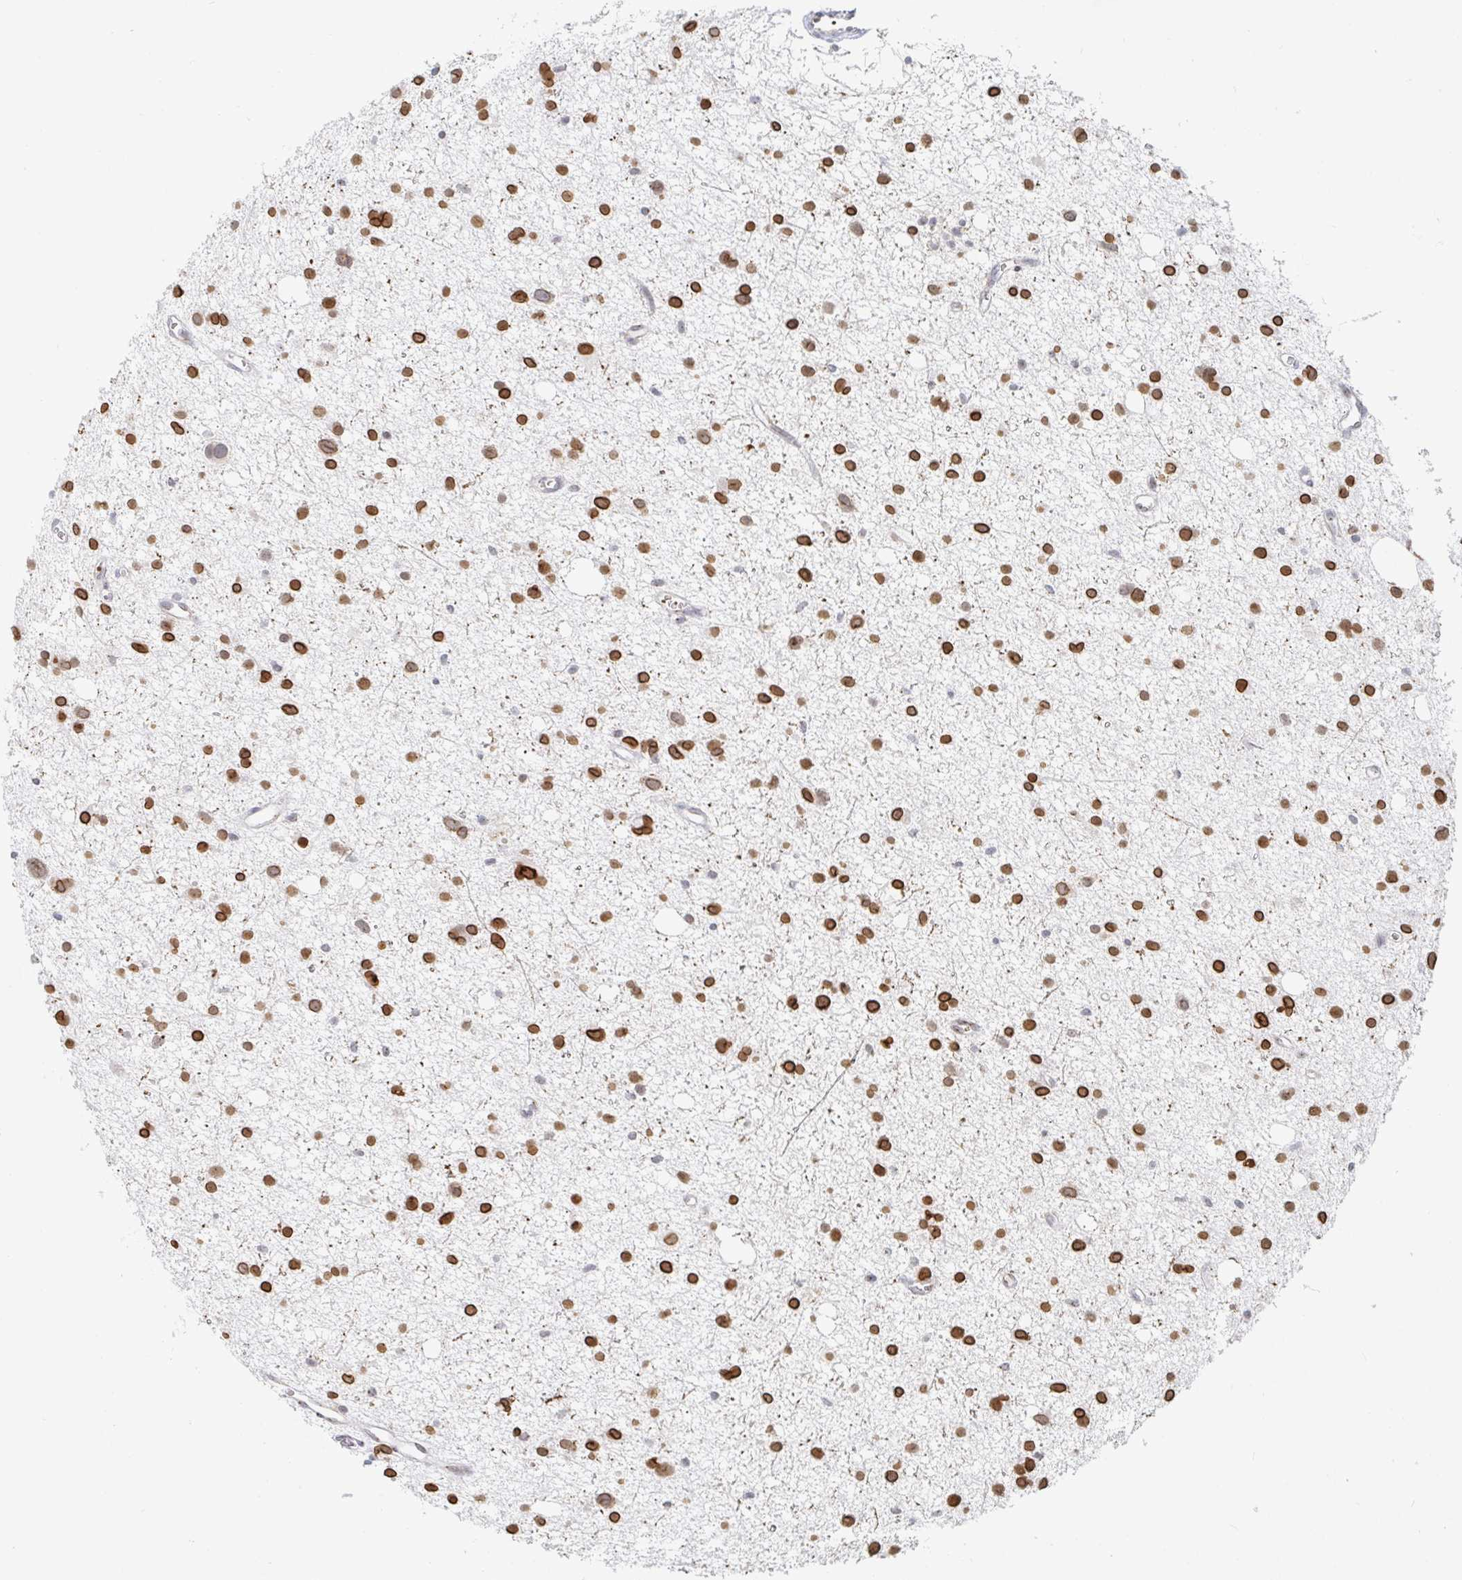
{"staining": {"intensity": "strong", "quantity": ">75%", "location": "nuclear"}, "tissue": "glioma", "cell_type": "Tumor cells", "image_type": "cancer", "snomed": [{"axis": "morphology", "description": "Glioma, malignant, High grade"}, {"axis": "topography", "description": "Brain"}], "caption": "A brown stain highlights strong nuclear positivity of a protein in human malignant high-grade glioma tumor cells. The staining was performed using DAB, with brown indicating positive protein expression. Nuclei are stained blue with hematoxylin.", "gene": "CHD2", "patient": {"sex": "male", "age": 23}}